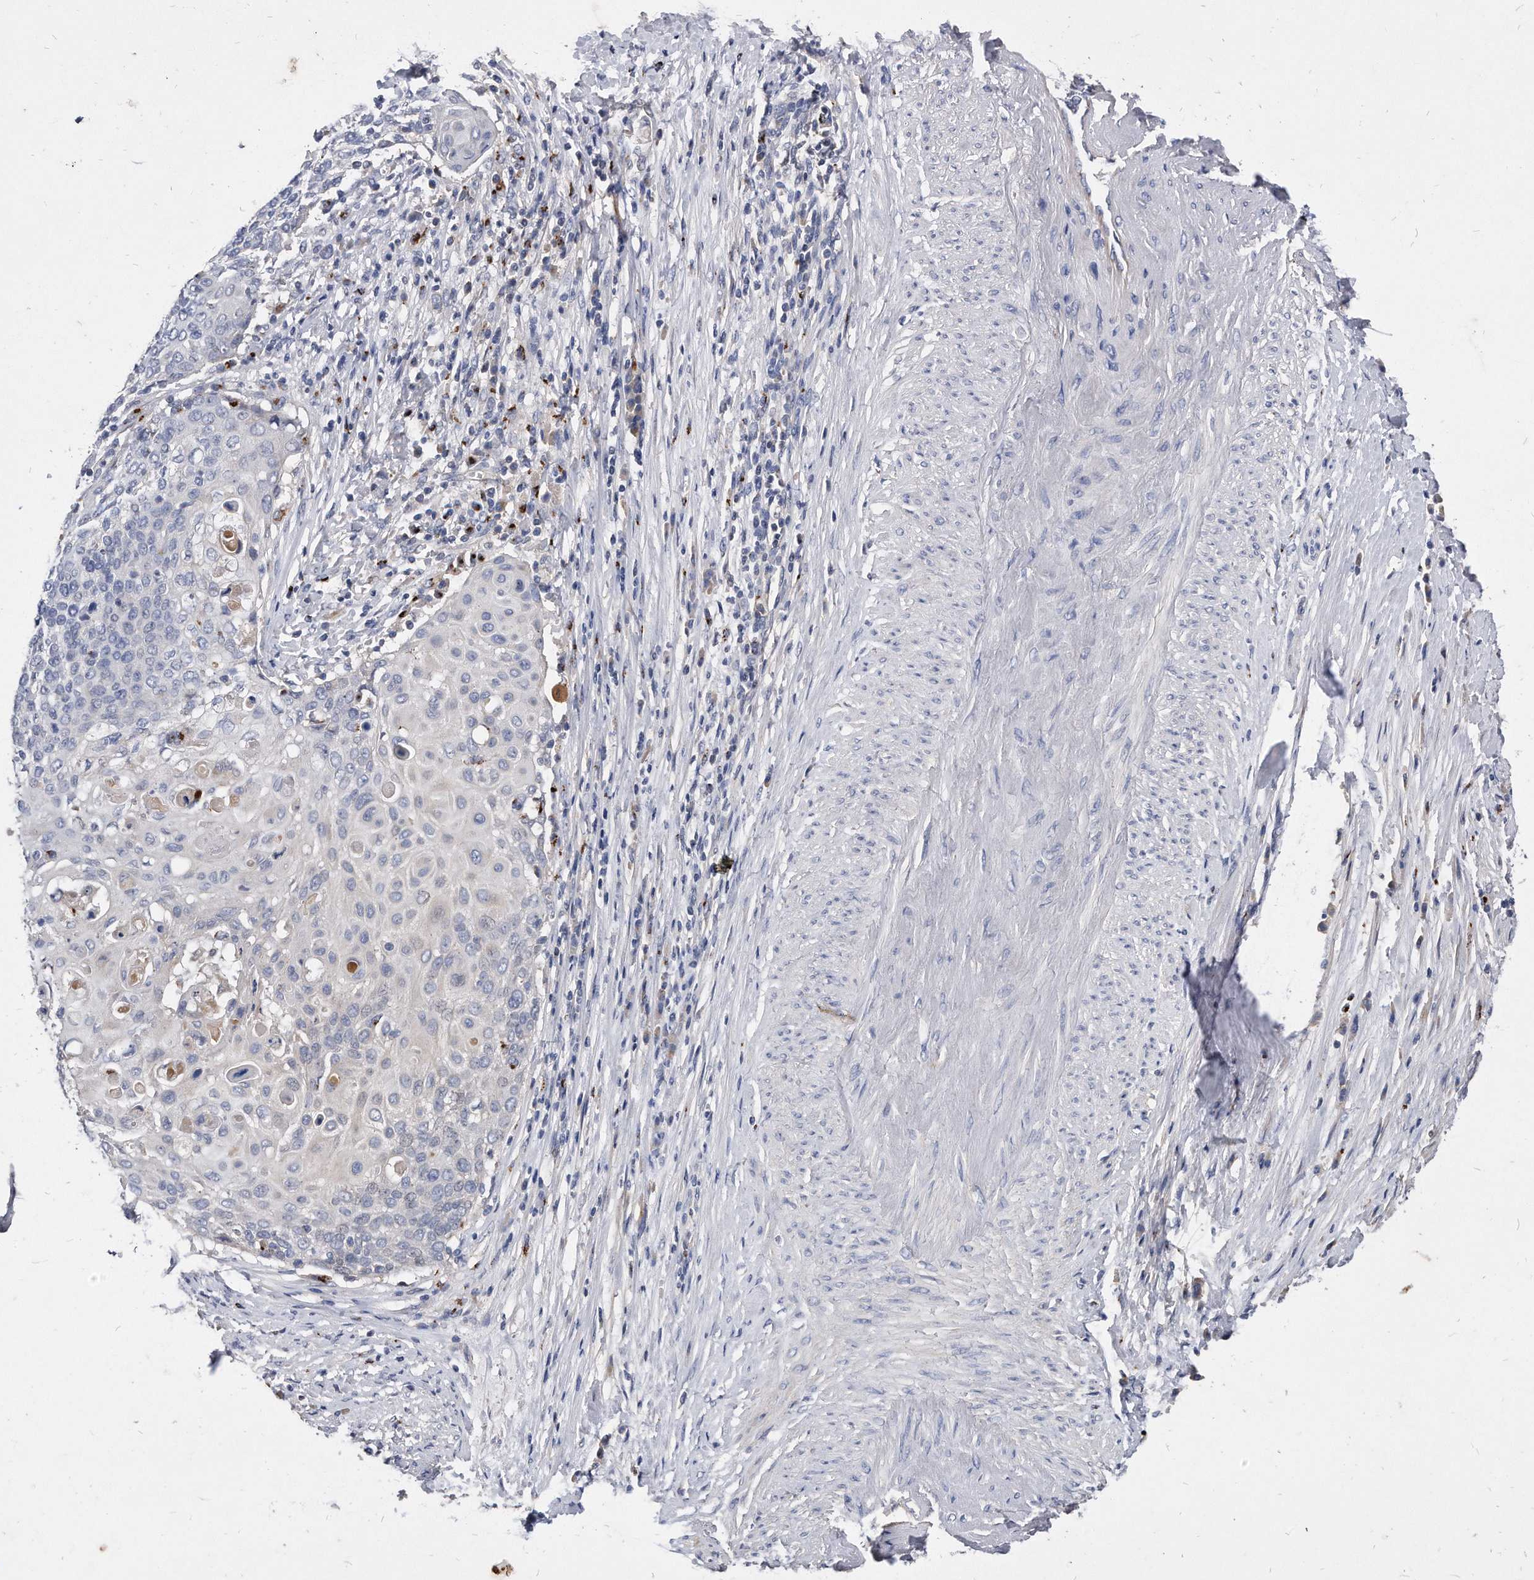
{"staining": {"intensity": "negative", "quantity": "none", "location": "none"}, "tissue": "cervical cancer", "cell_type": "Tumor cells", "image_type": "cancer", "snomed": [{"axis": "morphology", "description": "Squamous cell carcinoma, NOS"}, {"axis": "topography", "description": "Cervix"}], "caption": "This is an IHC histopathology image of human cervical cancer (squamous cell carcinoma). There is no staining in tumor cells.", "gene": "MGAT4A", "patient": {"sex": "female", "age": 39}}